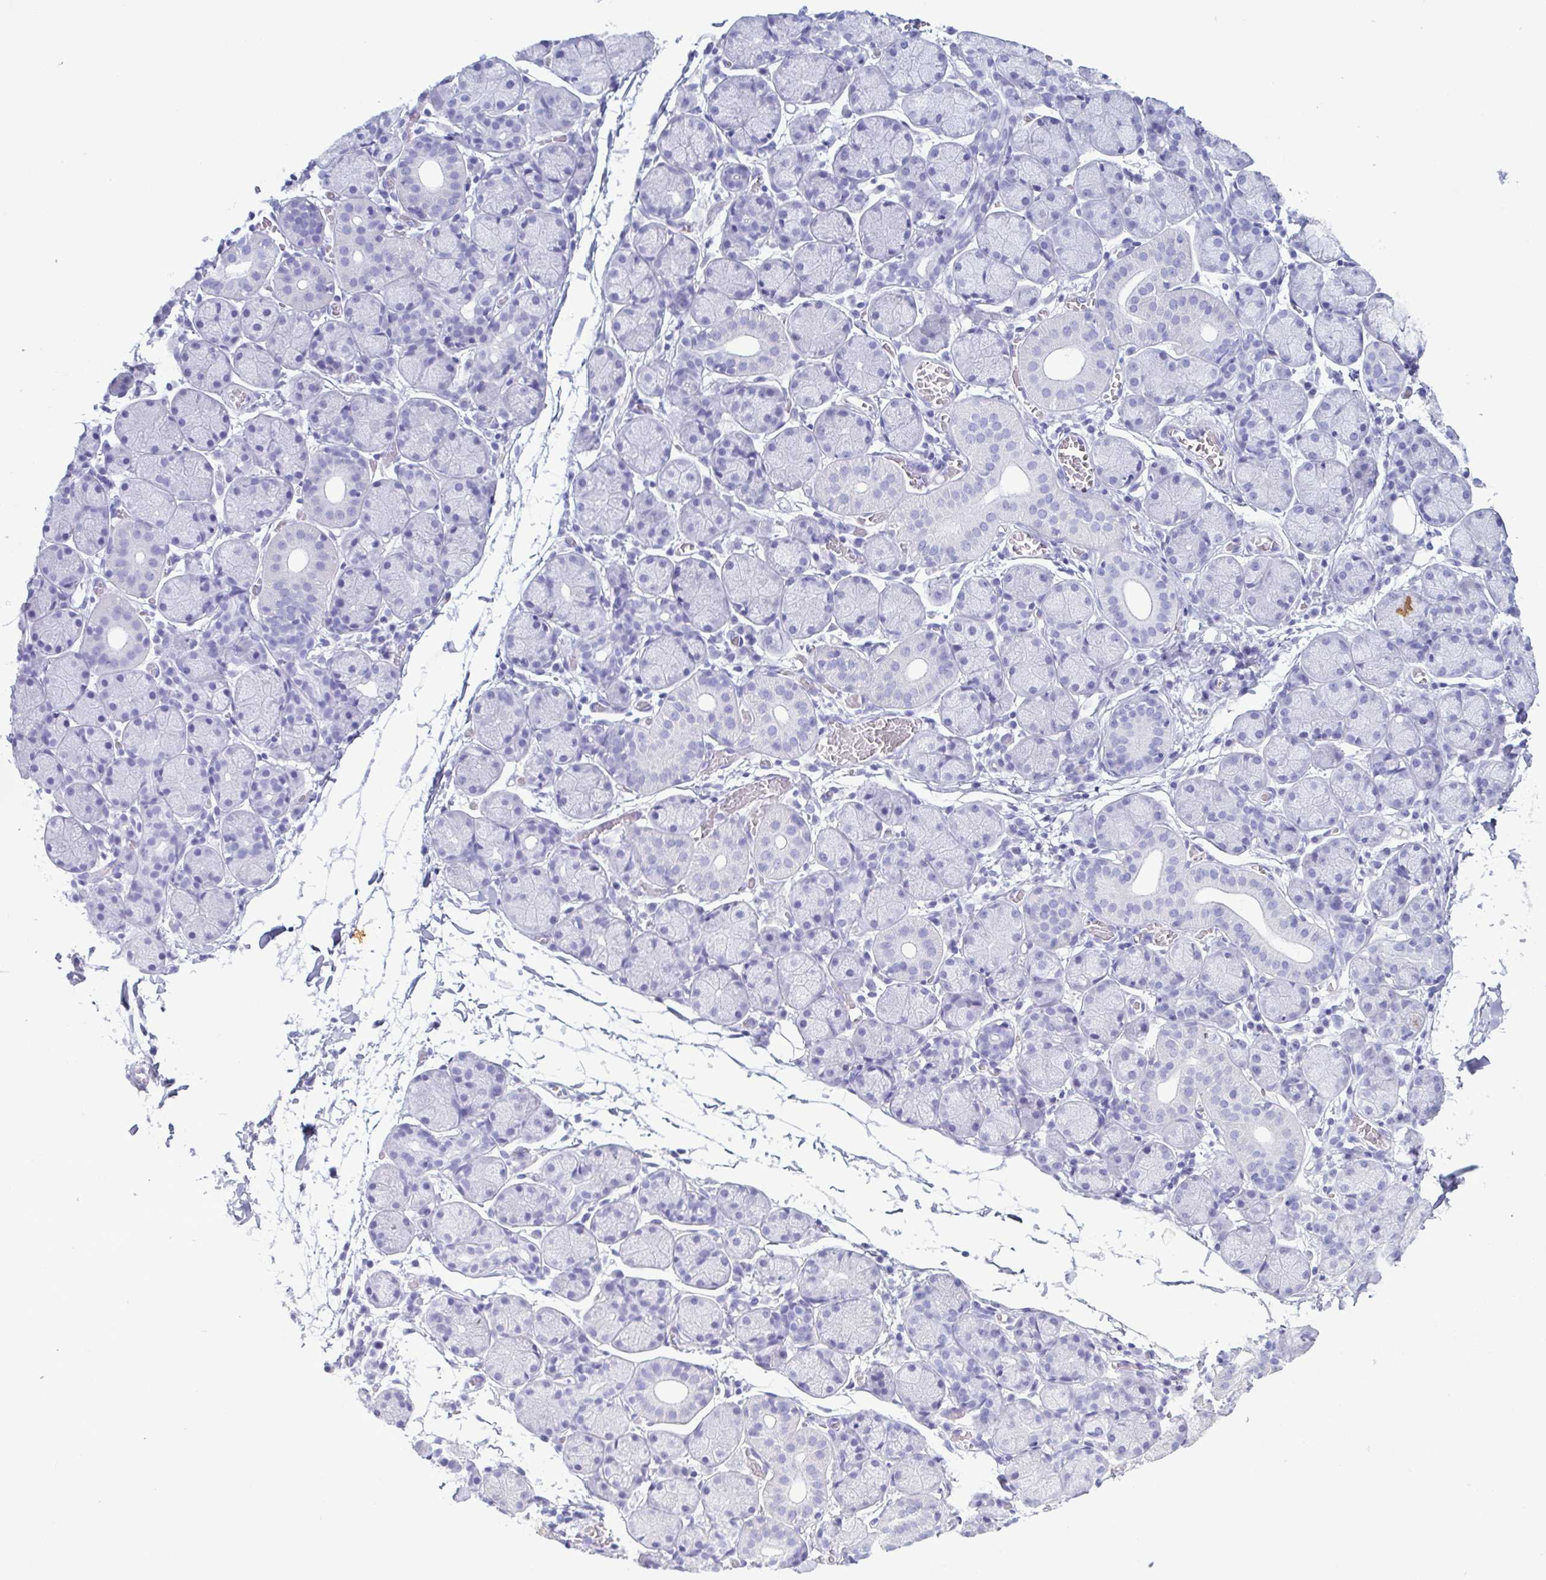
{"staining": {"intensity": "moderate", "quantity": "<25%", "location": "cytoplasmic/membranous"}, "tissue": "salivary gland", "cell_type": "Glandular cells", "image_type": "normal", "snomed": [{"axis": "morphology", "description": "Normal tissue, NOS"}, {"axis": "topography", "description": "Salivary gland"}], "caption": "The immunohistochemical stain highlights moderate cytoplasmic/membranous expression in glandular cells of benign salivary gland.", "gene": "LTF", "patient": {"sex": "female", "age": 24}}